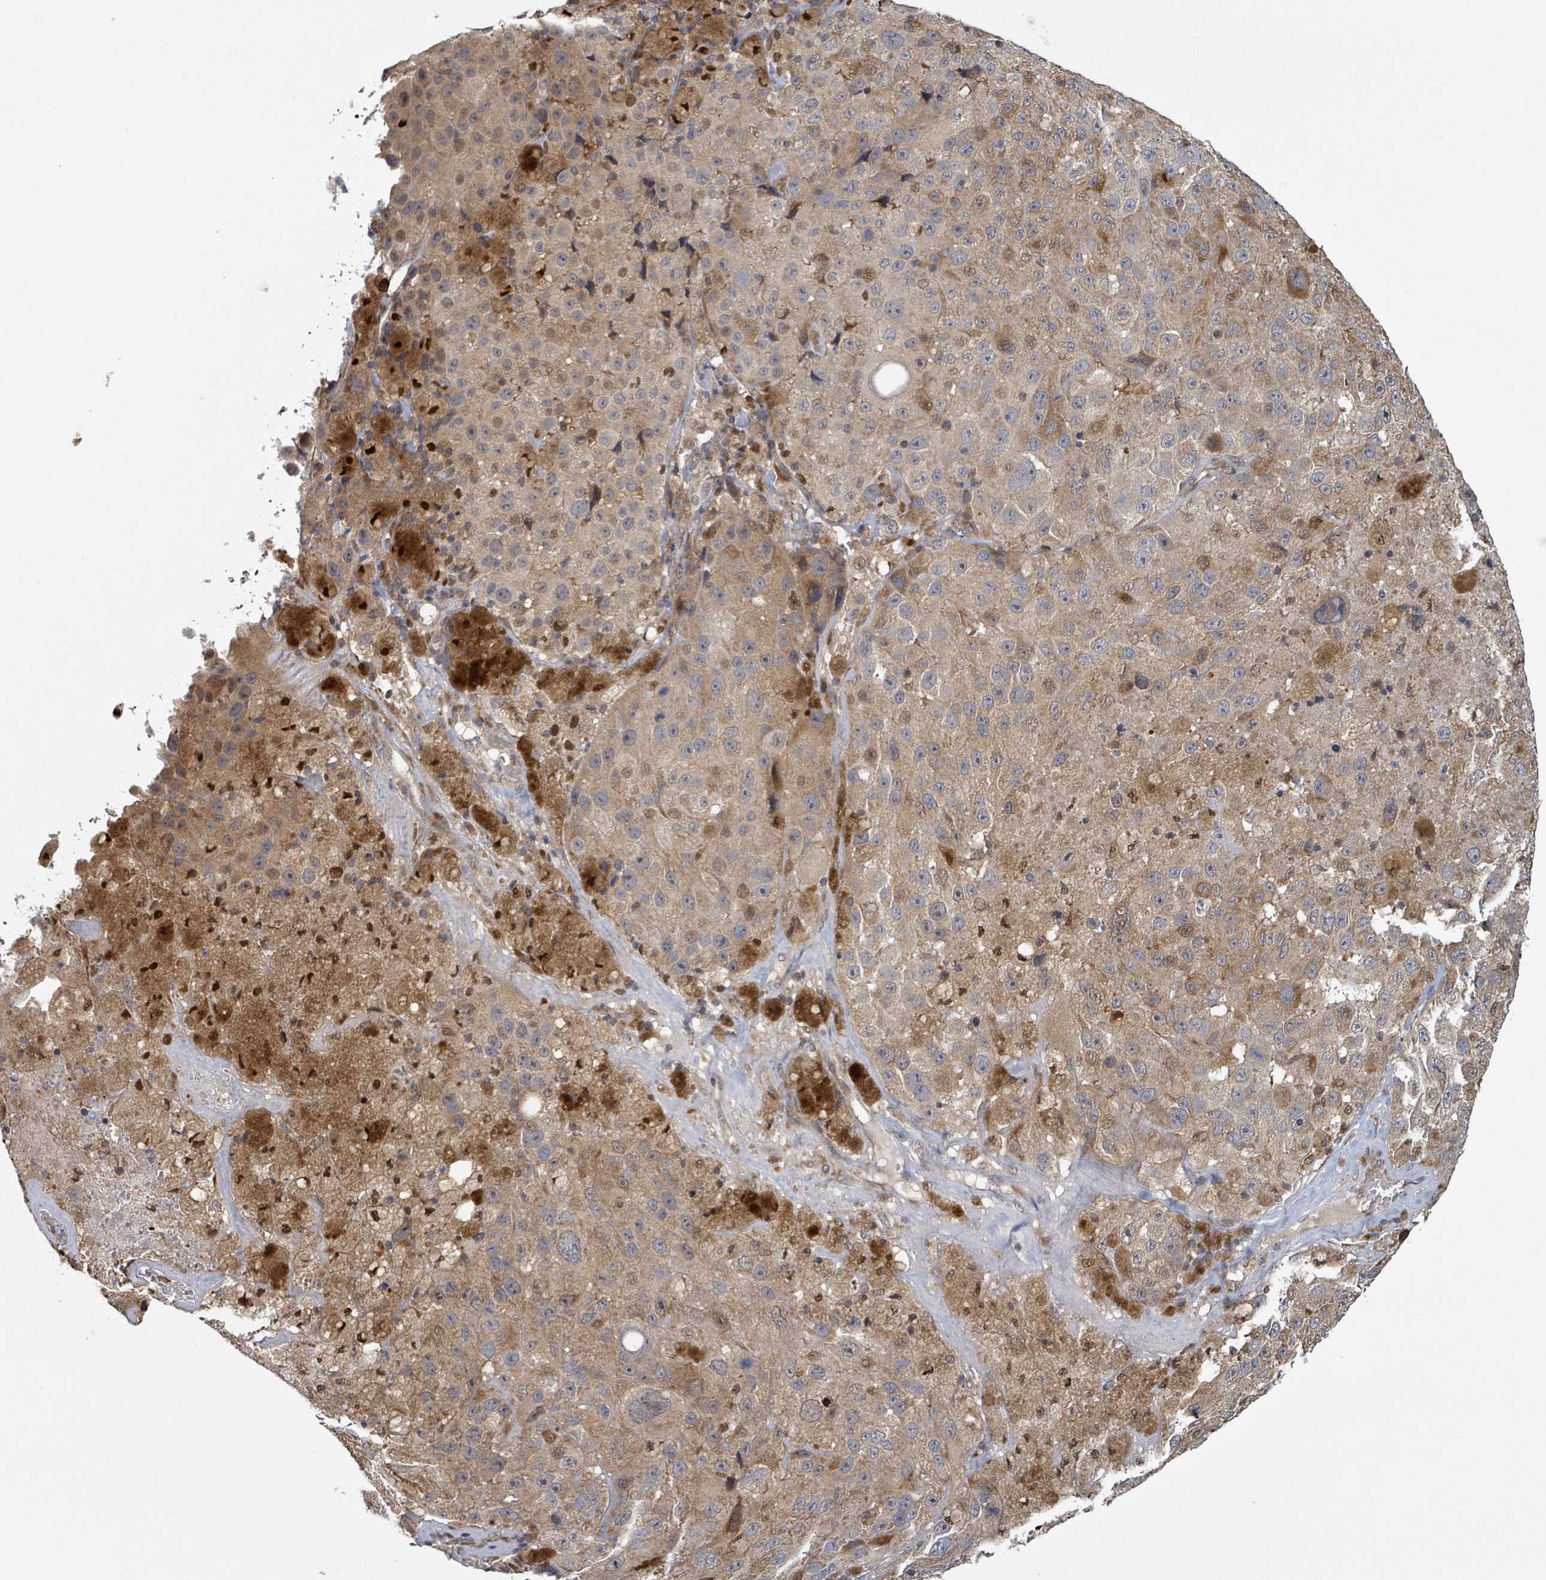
{"staining": {"intensity": "moderate", "quantity": "25%-75%", "location": "cytoplasmic/membranous,nuclear"}, "tissue": "melanoma", "cell_type": "Tumor cells", "image_type": "cancer", "snomed": [{"axis": "morphology", "description": "Malignant melanoma, Metastatic site"}, {"axis": "topography", "description": "Lymph node"}], "caption": "Moderate cytoplasmic/membranous and nuclear protein positivity is seen in approximately 25%-75% of tumor cells in melanoma.", "gene": "HIVEP1", "patient": {"sex": "male", "age": 62}}